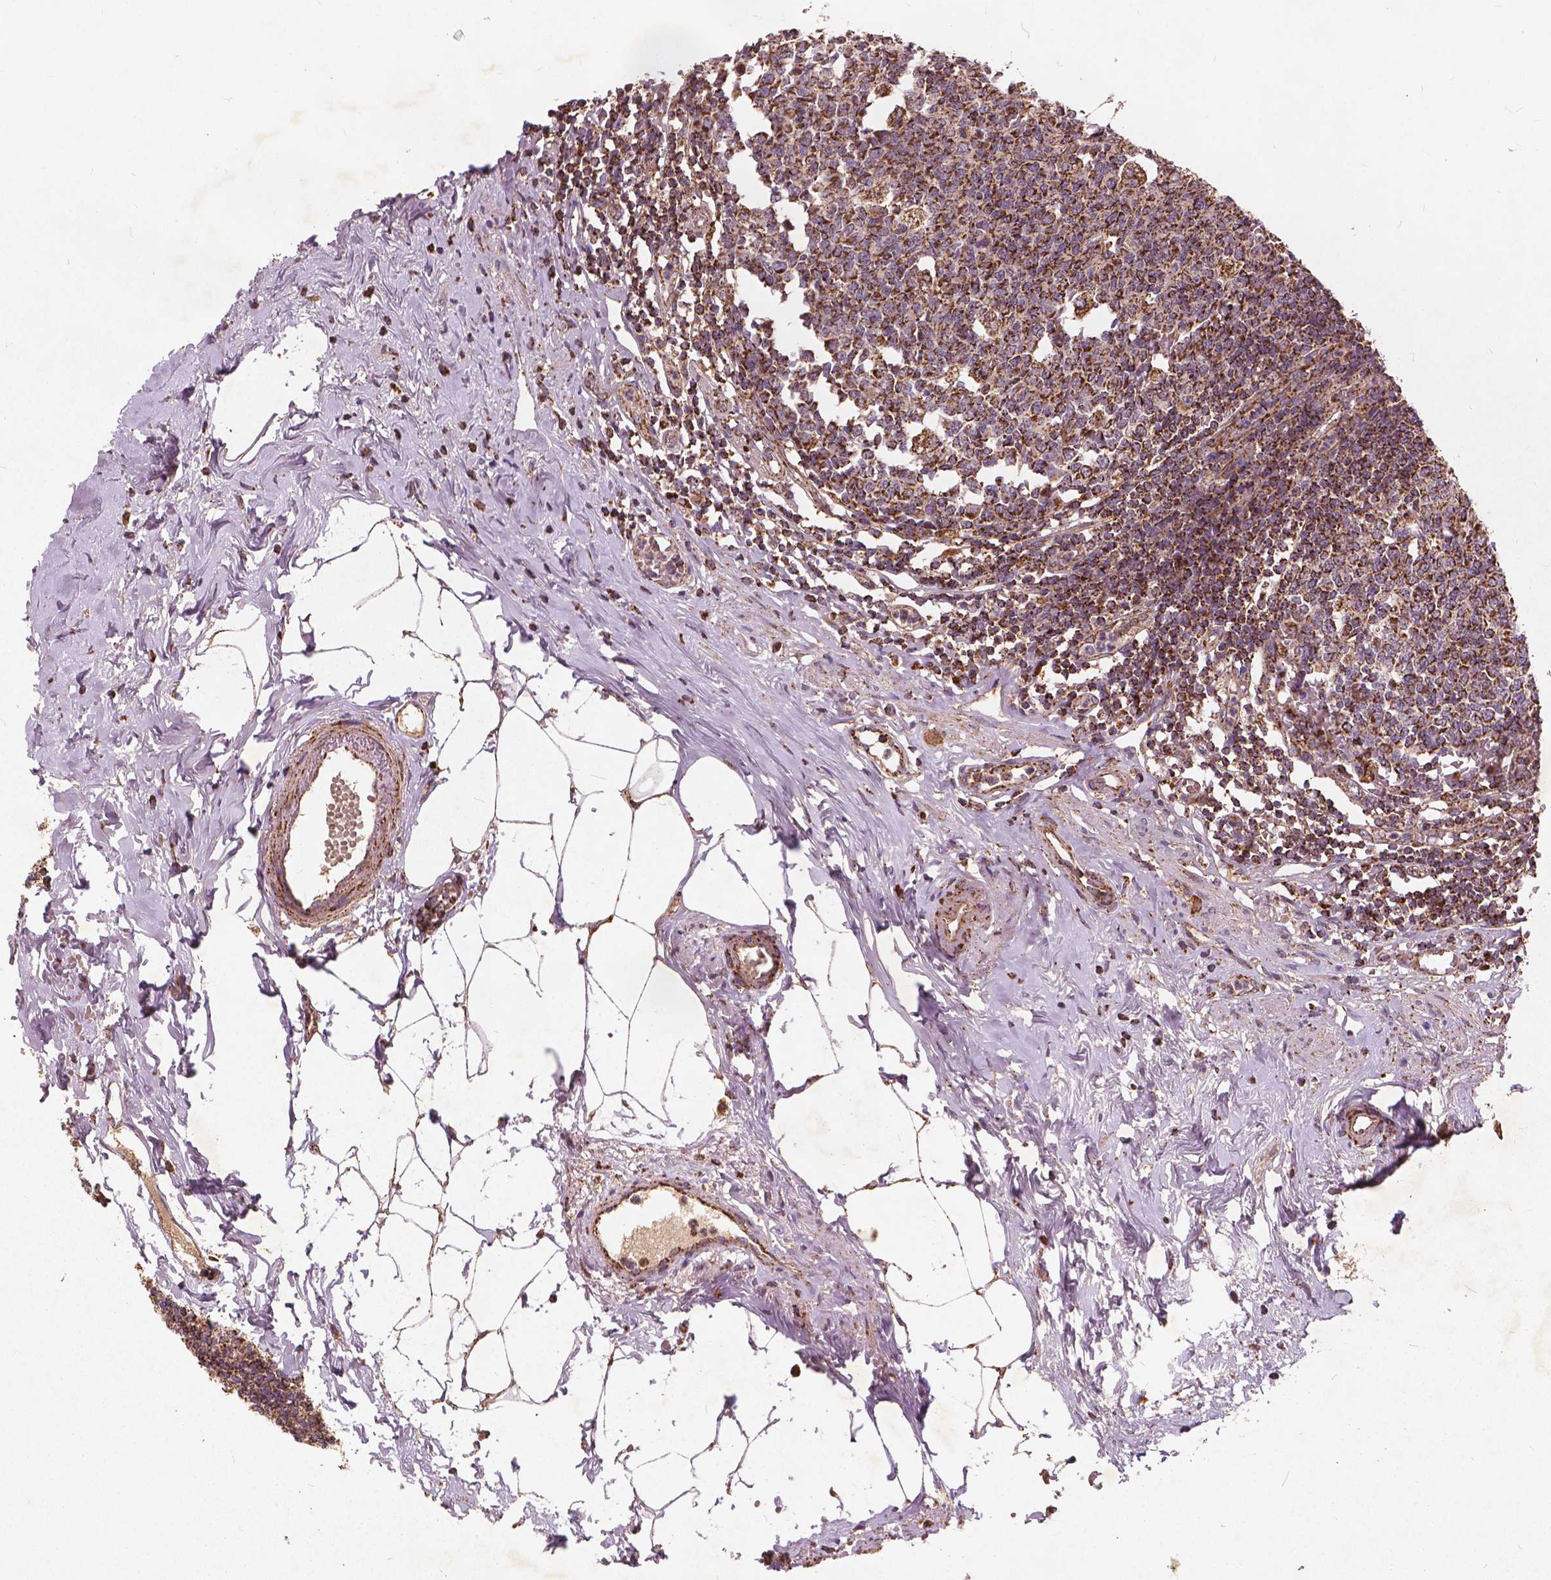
{"staining": {"intensity": "strong", "quantity": ">75%", "location": "cytoplasmic/membranous"}, "tissue": "appendix", "cell_type": "Glandular cells", "image_type": "normal", "snomed": [{"axis": "morphology", "description": "Normal tissue, NOS"}, {"axis": "morphology", "description": "Carcinoma, endometroid"}, {"axis": "topography", "description": "Appendix"}, {"axis": "topography", "description": "Colon"}], "caption": "Protein expression analysis of unremarkable appendix reveals strong cytoplasmic/membranous staining in about >75% of glandular cells.", "gene": "UBXN2A", "patient": {"sex": "female", "age": 60}}